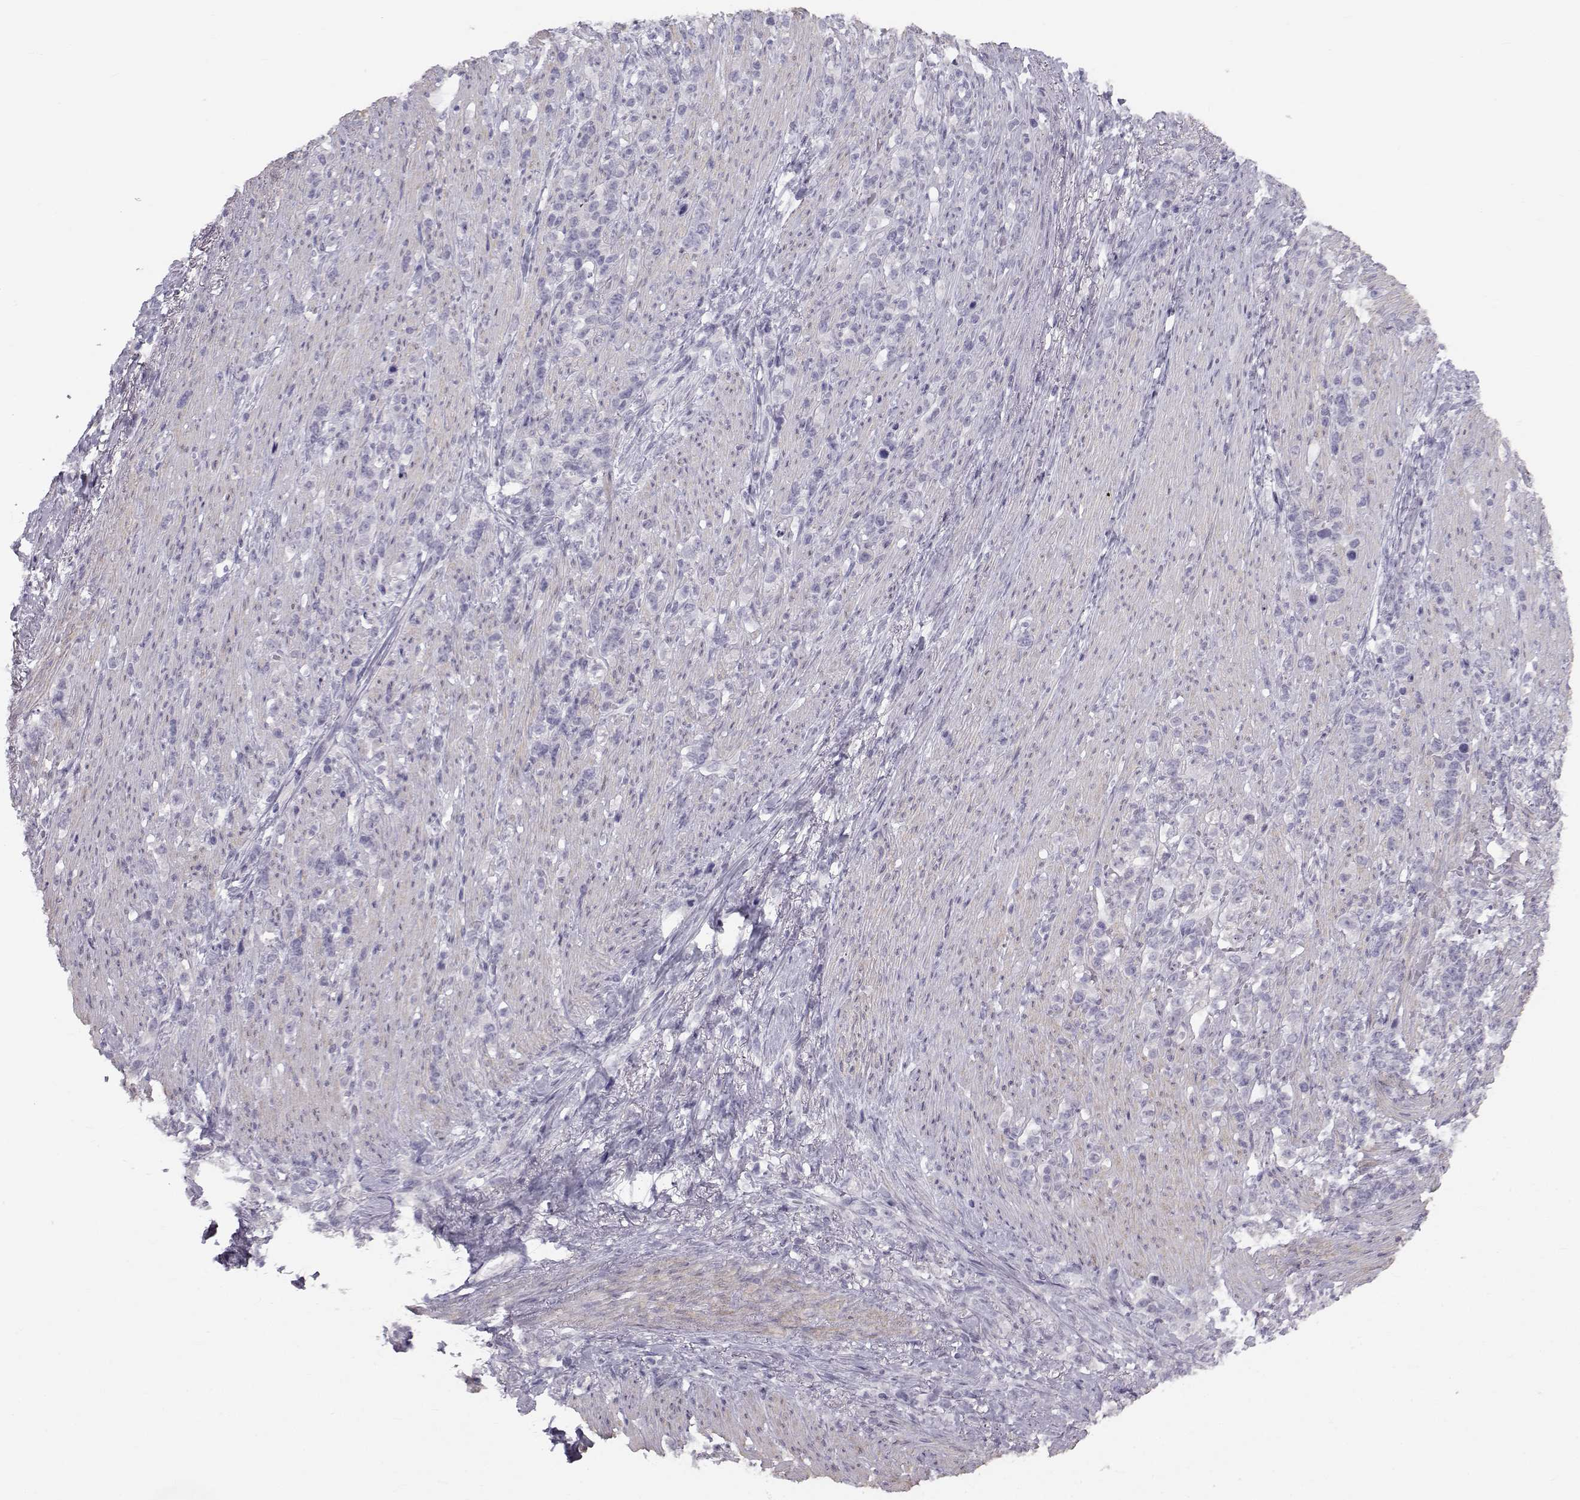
{"staining": {"intensity": "negative", "quantity": "none", "location": "none"}, "tissue": "stomach cancer", "cell_type": "Tumor cells", "image_type": "cancer", "snomed": [{"axis": "morphology", "description": "Adenocarcinoma, NOS"}, {"axis": "topography", "description": "Stomach, lower"}], "caption": "High magnification brightfield microscopy of adenocarcinoma (stomach) stained with DAB (brown) and counterstained with hematoxylin (blue): tumor cells show no significant expression.", "gene": "GARIN3", "patient": {"sex": "male", "age": 88}}